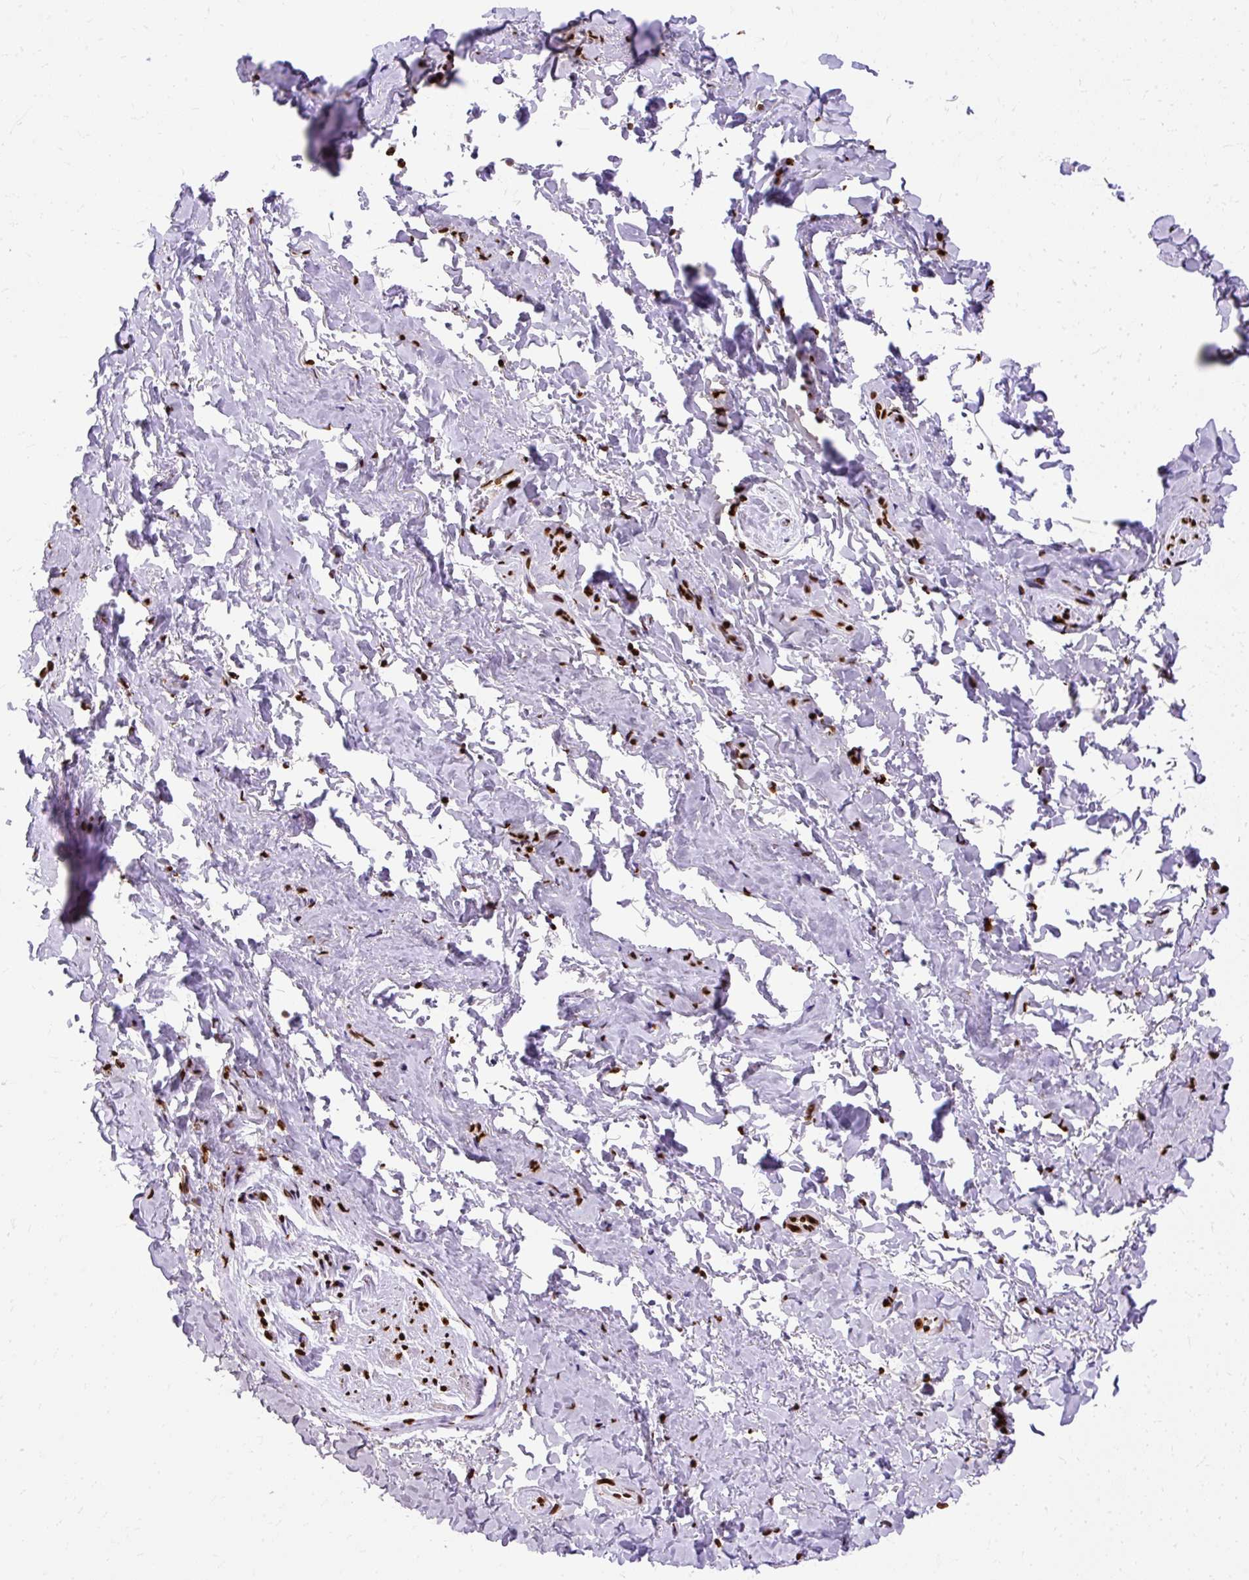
{"staining": {"intensity": "strong", "quantity": ">75%", "location": "nuclear"}, "tissue": "adipose tissue", "cell_type": "Adipocytes", "image_type": "normal", "snomed": [{"axis": "morphology", "description": "Normal tissue, NOS"}, {"axis": "topography", "description": "Vulva"}, {"axis": "topography", "description": "Vagina"}, {"axis": "topography", "description": "Peripheral nerve tissue"}], "caption": "Benign adipose tissue displays strong nuclear expression in approximately >75% of adipocytes.", "gene": "TMEM184C", "patient": {"sex": "female", "age": 66}}